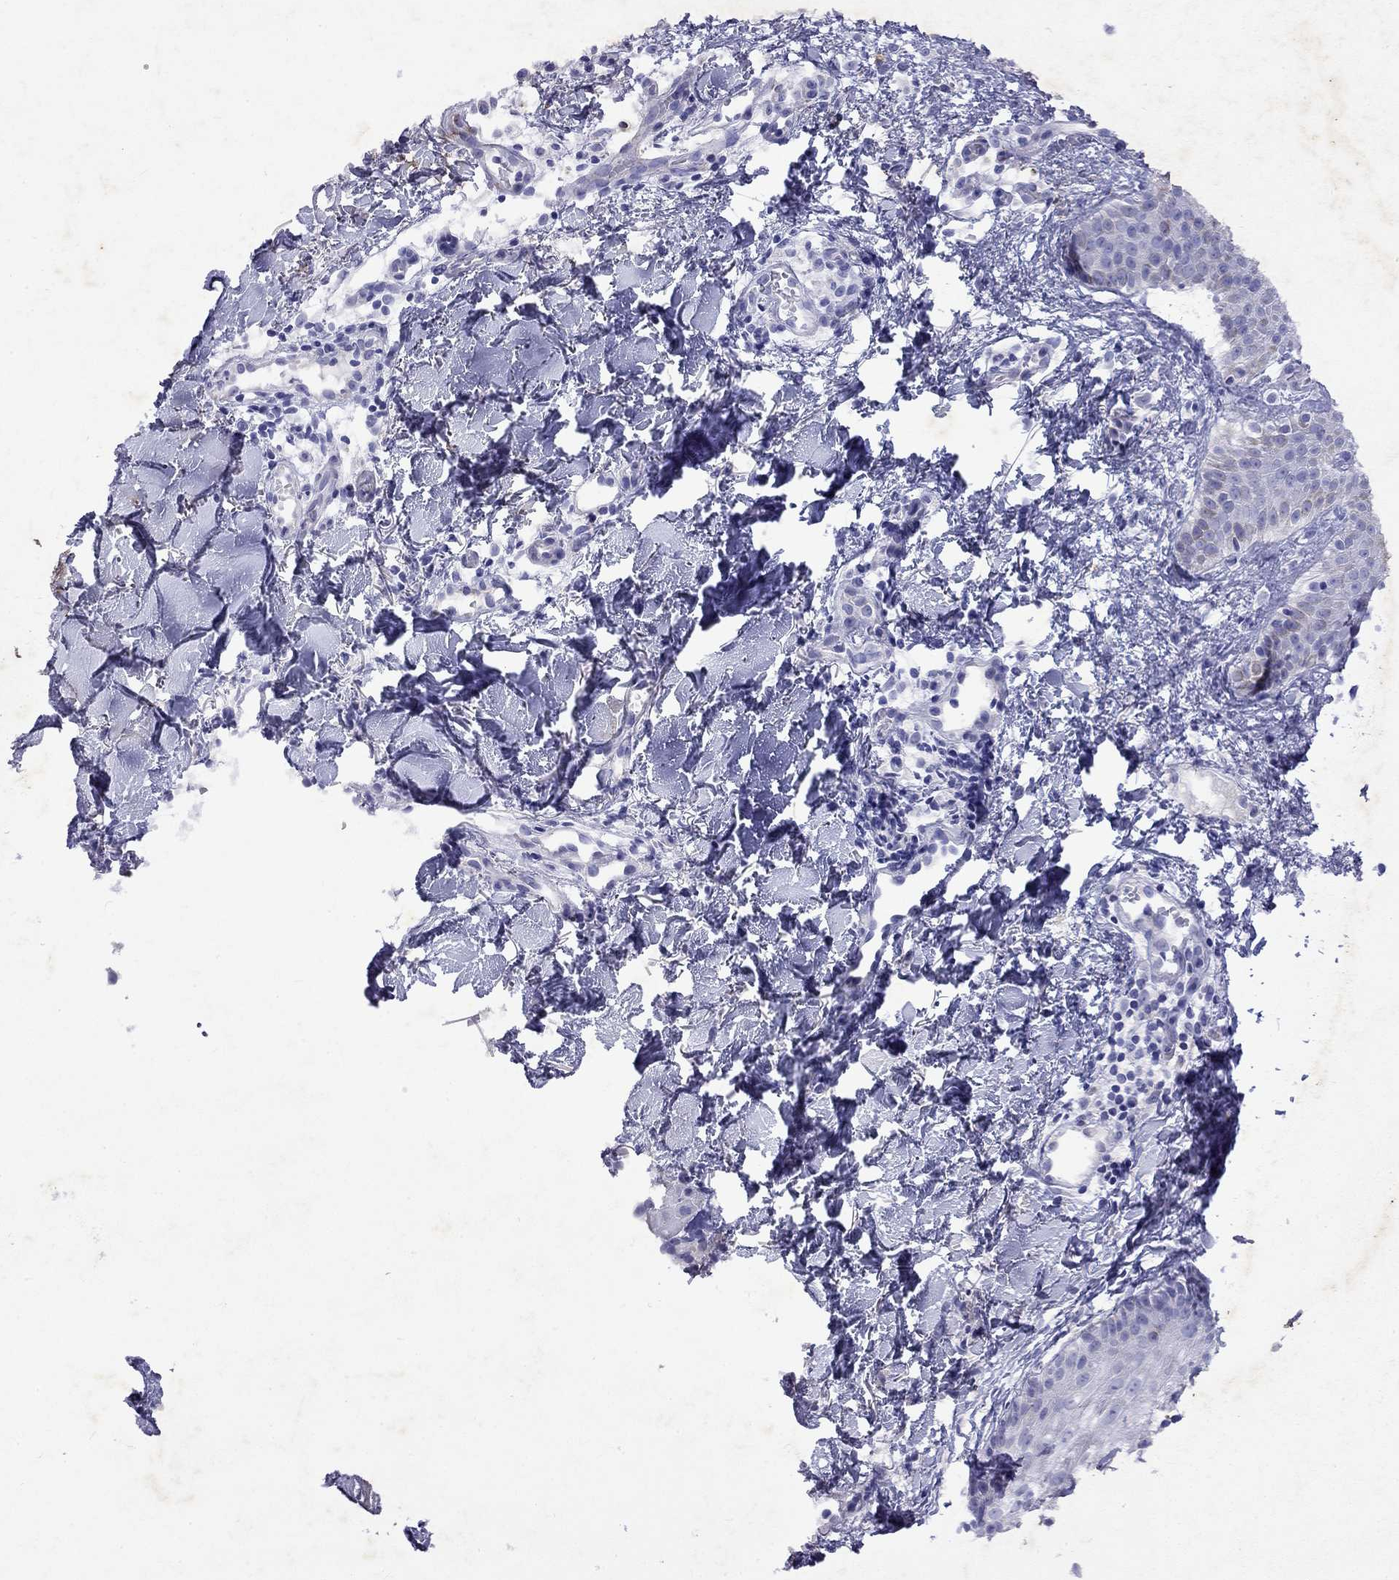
{"staining": {"intensity": "negative", "quantity": "none", "location": "none"}, "tissue": "melanoma", "cell_type": "Tumor cells", "image_type": "cancer", "snomed": [{"axis": "morphology", "description": "Malignant melanoma, NOS"}, {"axis": "topography", "description": "Skin"}], "caption": "Immunohistochemistry (IHC) of human malignant melanoma shows no staining in tumor cells.", "gene": "GNAT3", "patient": {"sex": "male", "age": 51}}